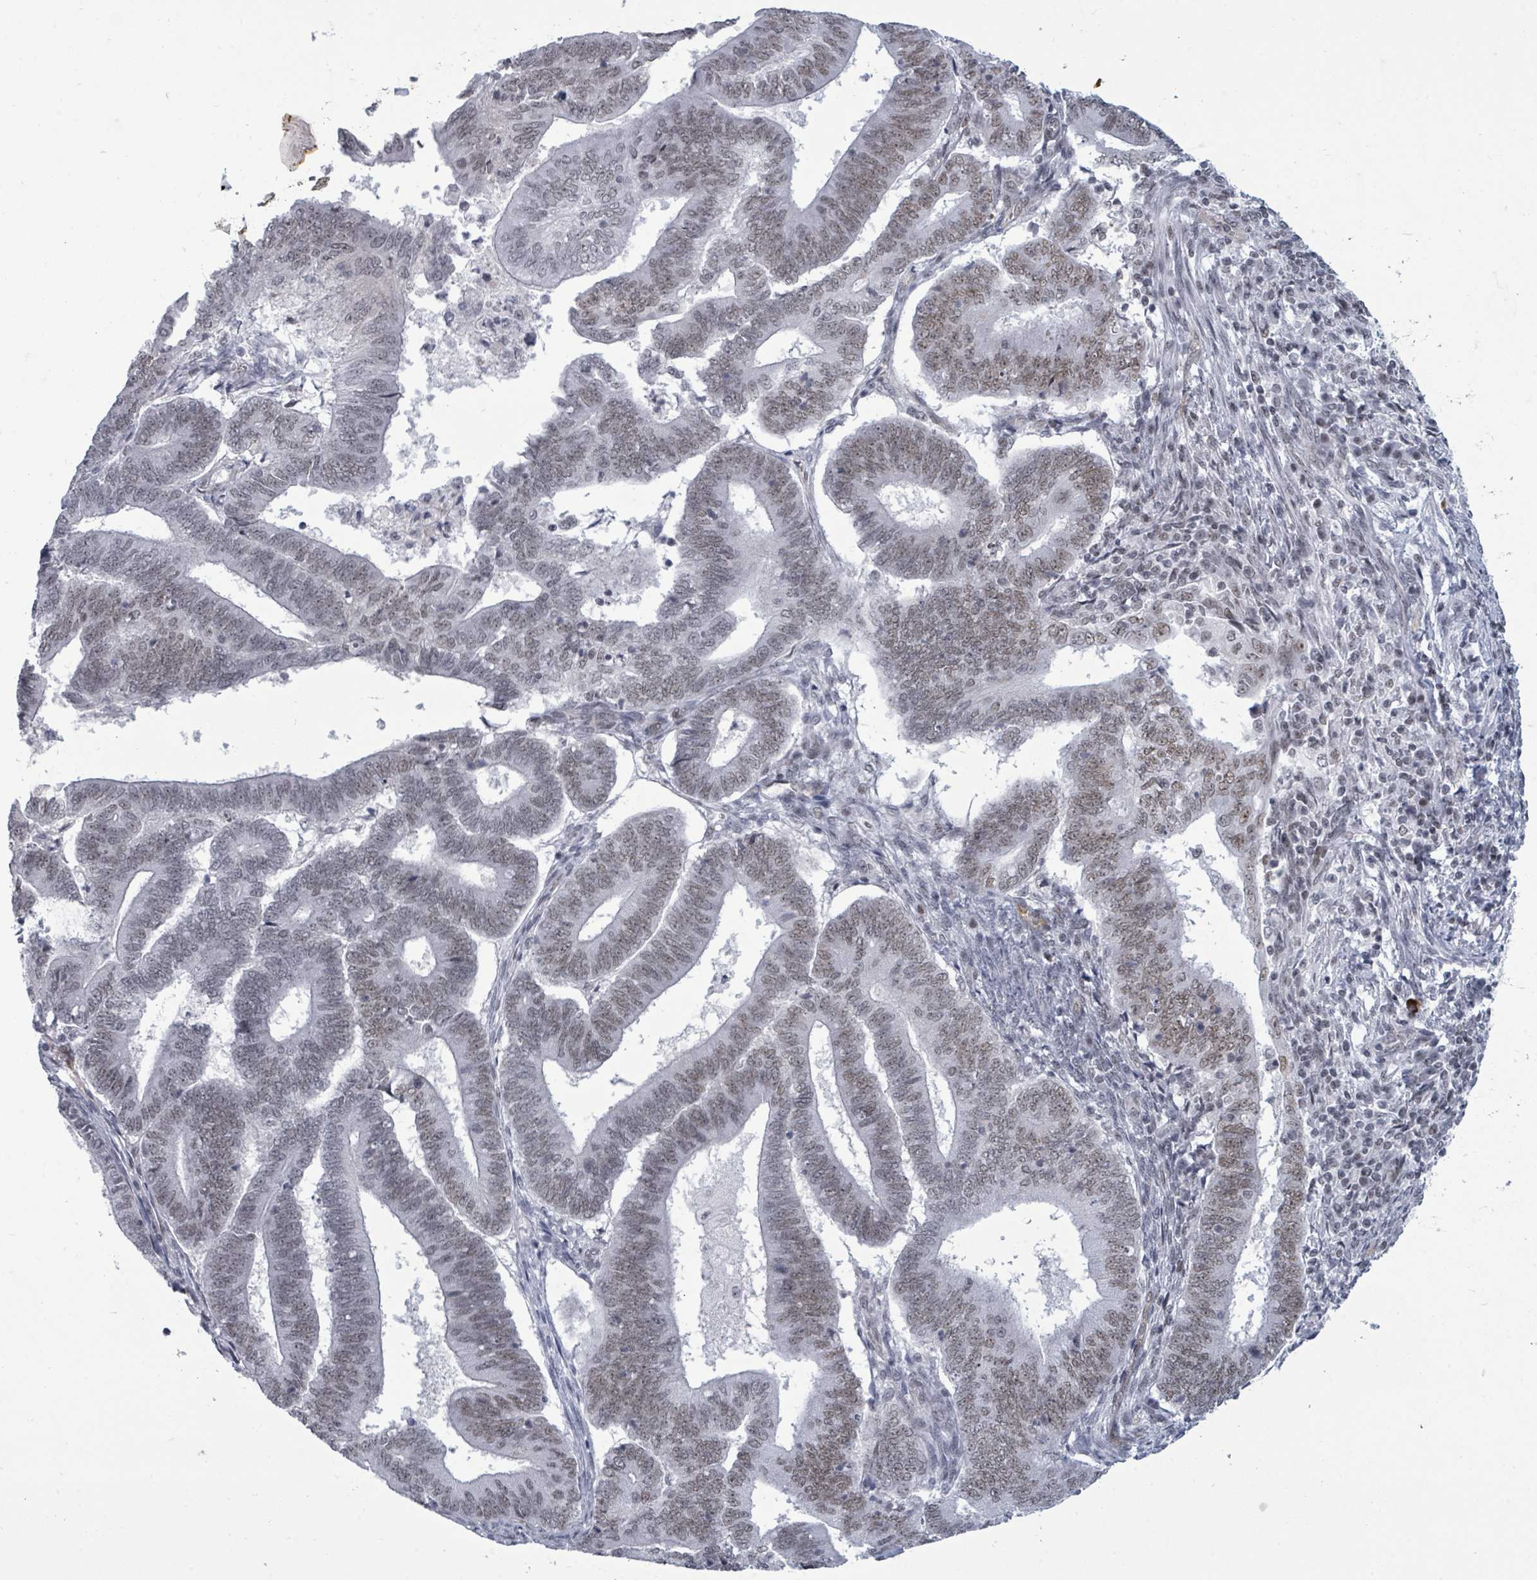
{"staining": {"intensity": "weak", "quantity": "25%-75%", "location": "nuclear"}, "tissue": "endometrial cancer", "cell_type": "Tumor cells", "image_type": "cancer", "snomed": [{"axis": "morphology", "description": "Adenocarcinoma, NOS"}, {"axis": "topography", "description": "Endometrium"}], "caption": "Endometrial adenocarcinoma stained for a protein displays weak nuclear positivity in tumor cells.", "gene": "ERCC5", "patient": {"sex": "female", "age": 70}}